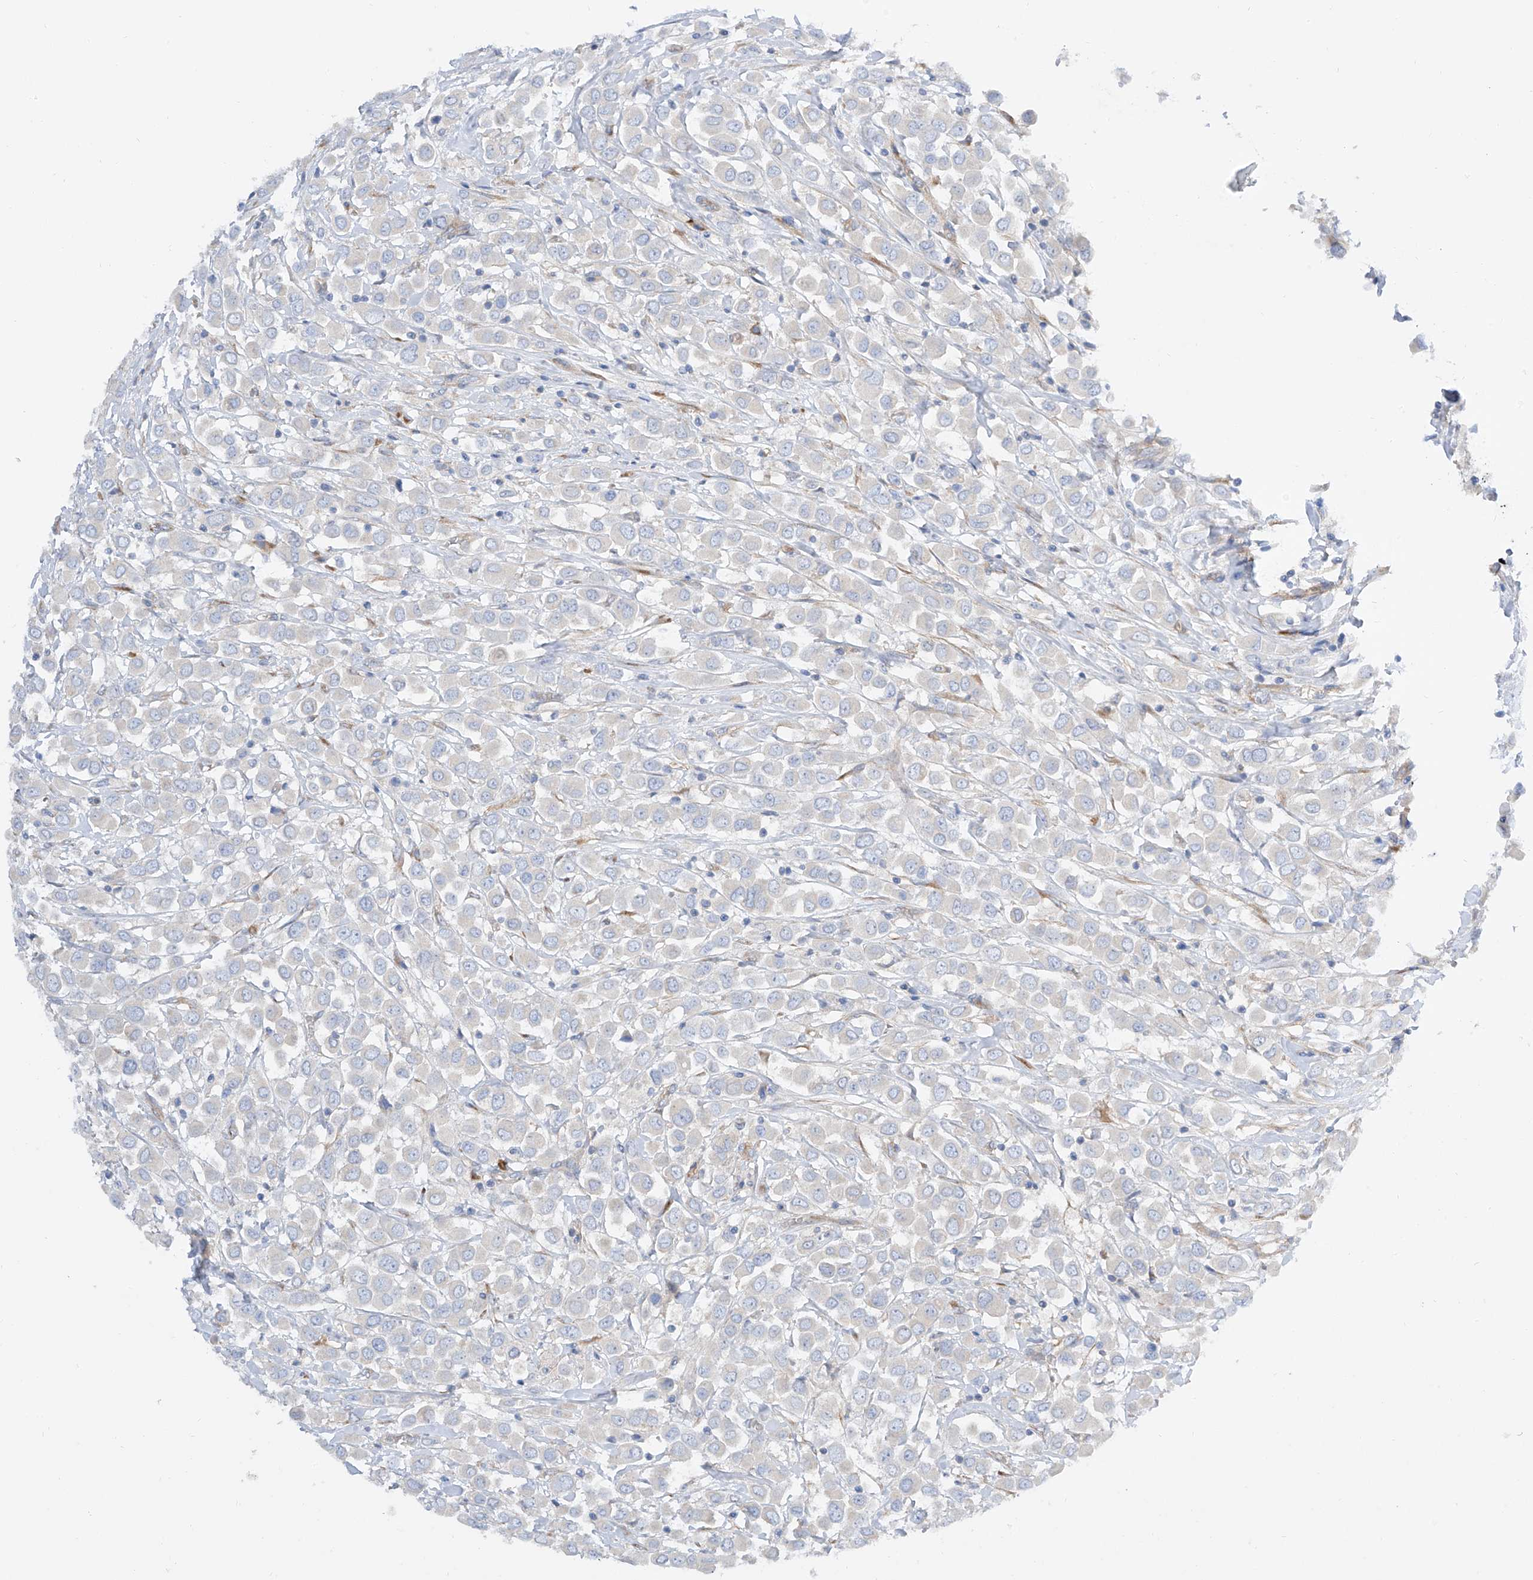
{"staining": {"intensity": "negative", "quantity": "none", "location": "none"}, "tissue": "breast cancer", "cell_type": "Tumor cells", "image_type": "cancer", "snomed": [{"axis": "morphology", "description": "Duct carcinoma"}, {"axis": "topography", "description": "Breast"}], "caption": "This is a photomicrograph of immunohistochemistry staining of breast cancer, which shows no expression in tumor cells. Nuclei are stained in blue.", "gene": "LCA5", "patient": {"sex": "female", "age": 61}}